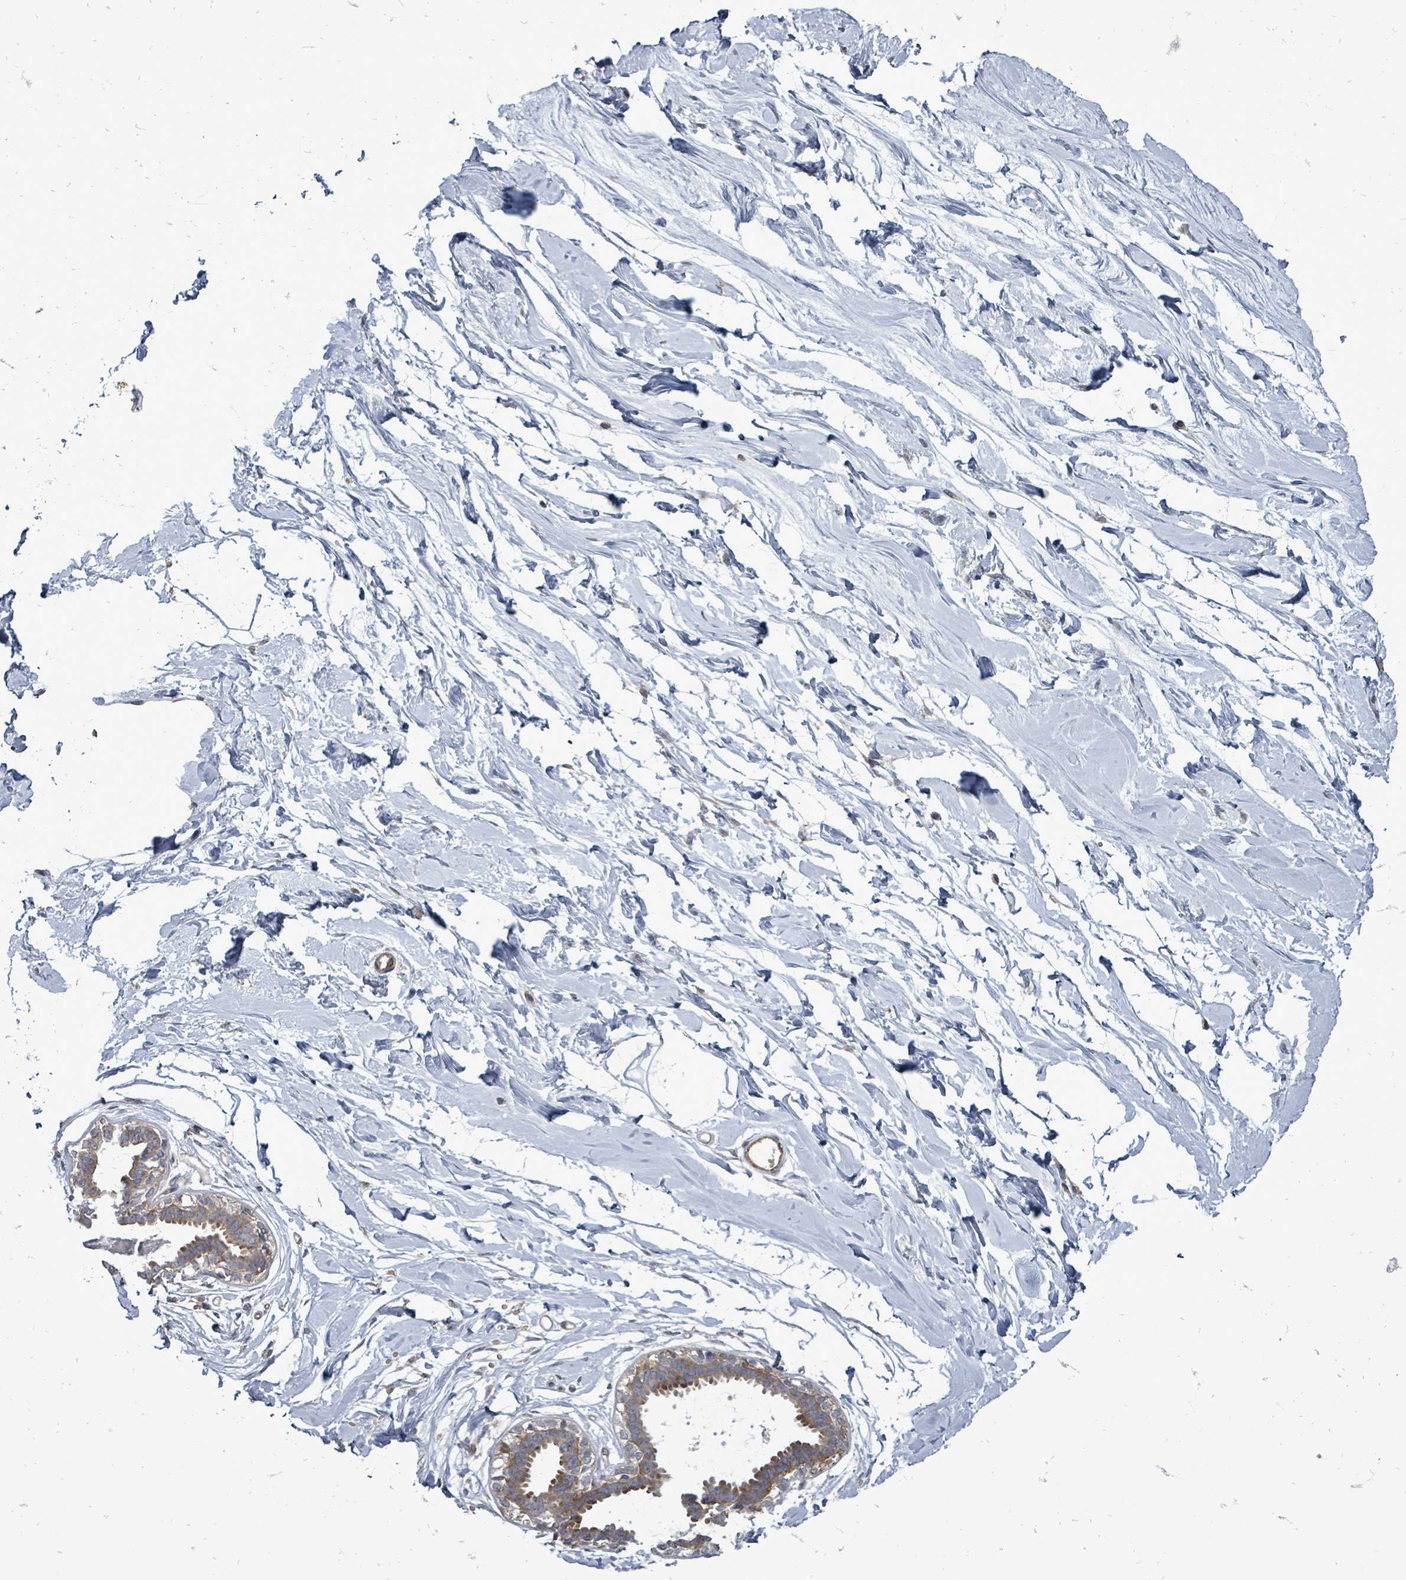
{"staining": {"intensity": "negative", "quantity": "none", "location": "none"}, "tissue": "breast", "cell_type": "Adipocytes", "image_type": "normal", "snomed": [{"axis": "morphology", "description": "Normal tissue, NOS"}, {"axis": "topography", "description": "Breast"}], "caption": "DAB immunohistochemical staining of unremarkable breast displays no significant positivity in adipocytes. Brightfield microscopy of immunohistochemistry stained with DAB (brown) and hematoxylin (blue), captured at high magnification.", "gene": "RALGAPB", "patient": {"sex": "female", "age": 45}}